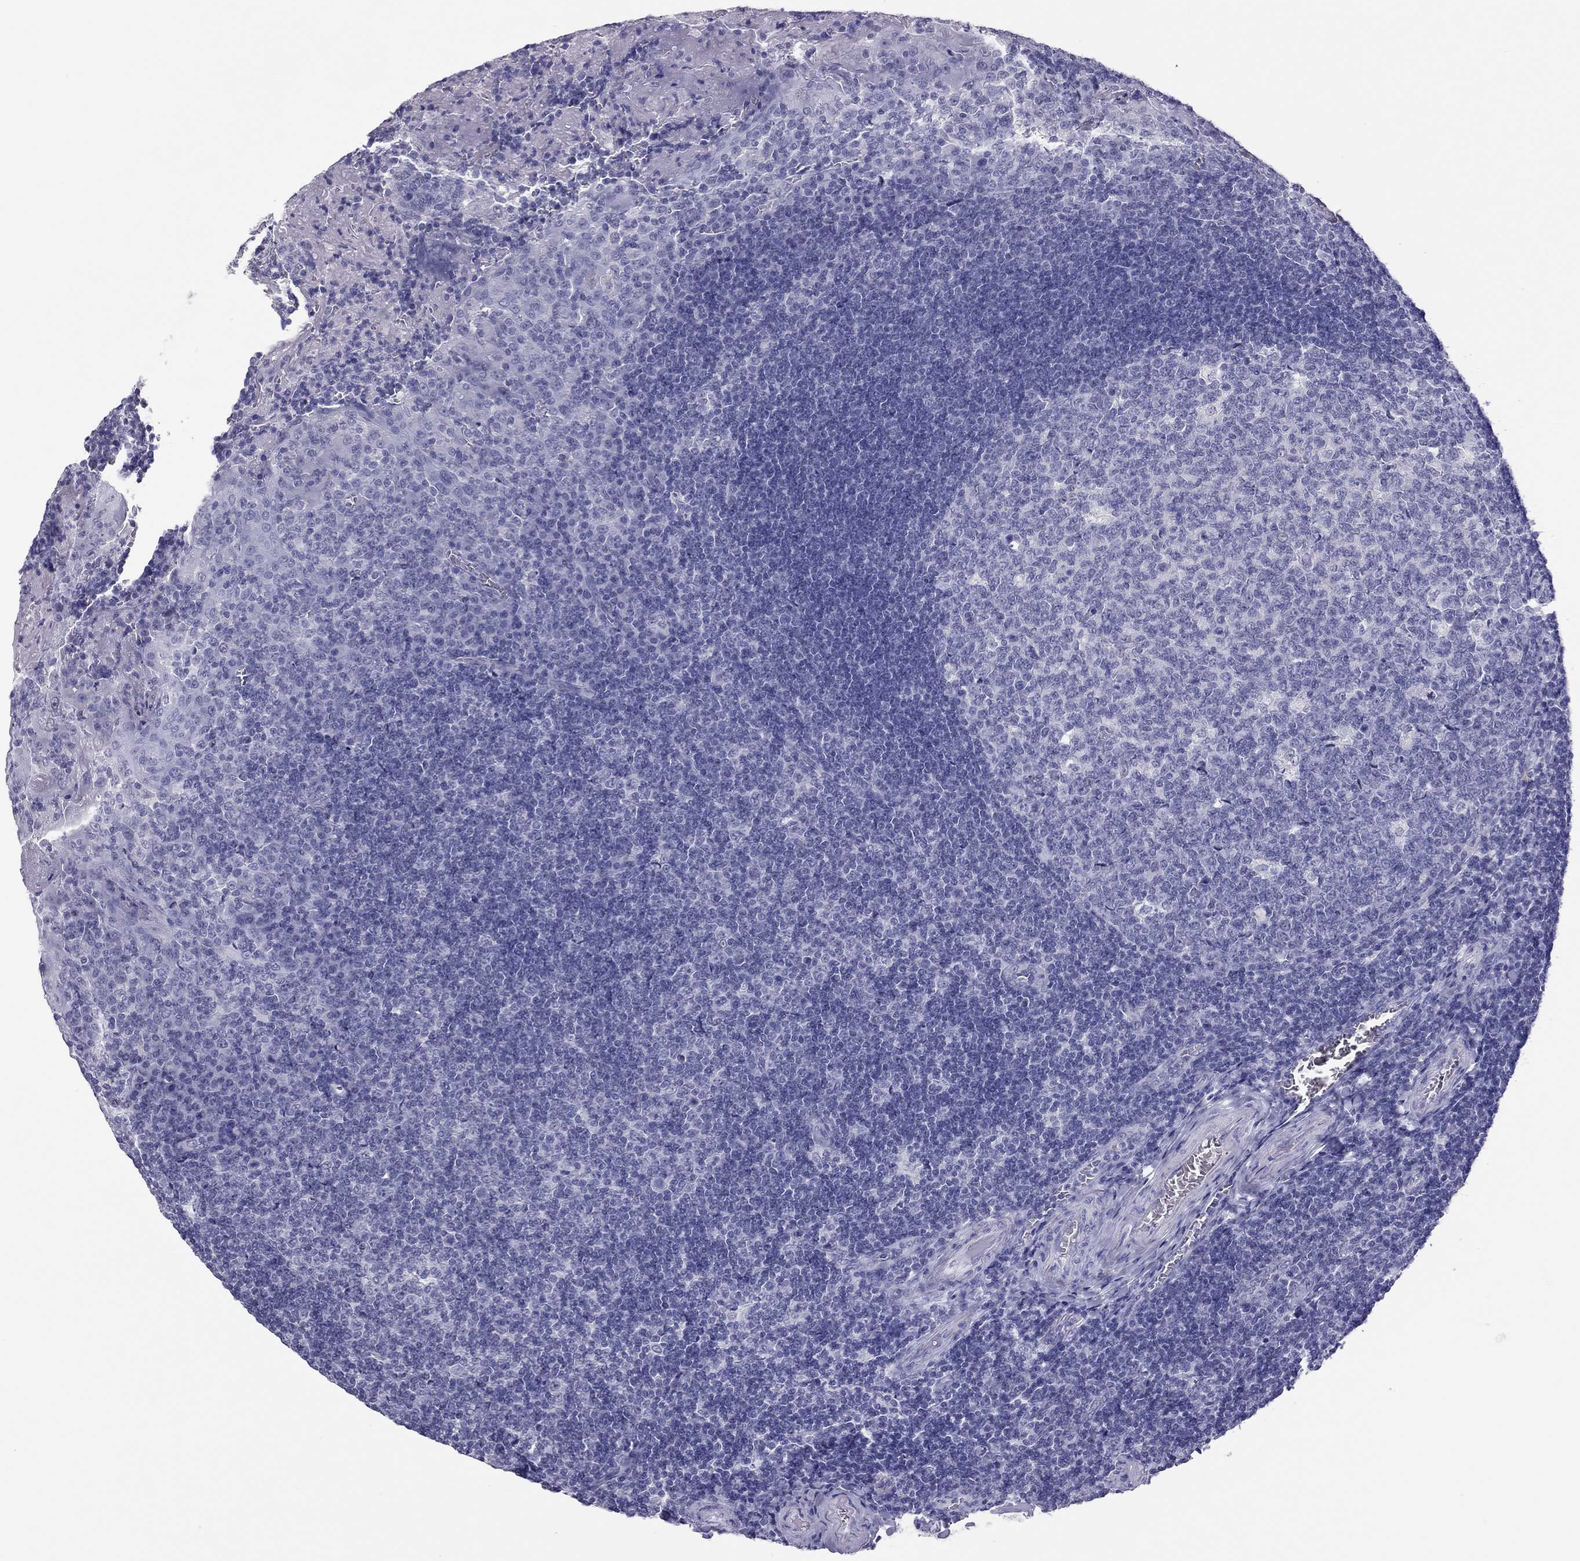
{"staining": {"intensity": "negative", "quantity": "none", "location": "none"}, "tissue": "tonsil", "cell_type": "Germinal center cells", "image_type": "normal", "snomed": [{"axis": "morphology", "description": "Normal tissue, NOS"}, {"axis": "topography", "description": "Tonsil"}], "caption": "There is no significant expression in germinal center cells of tonsil. Brightfield microscopy of immunohistochemistry (IHC) stained with DAB (brown) and hematoxylin (blue), captured at high magnification.", "gene": "PHOX2A", "patient": {"sex": "female", "age": 12}}